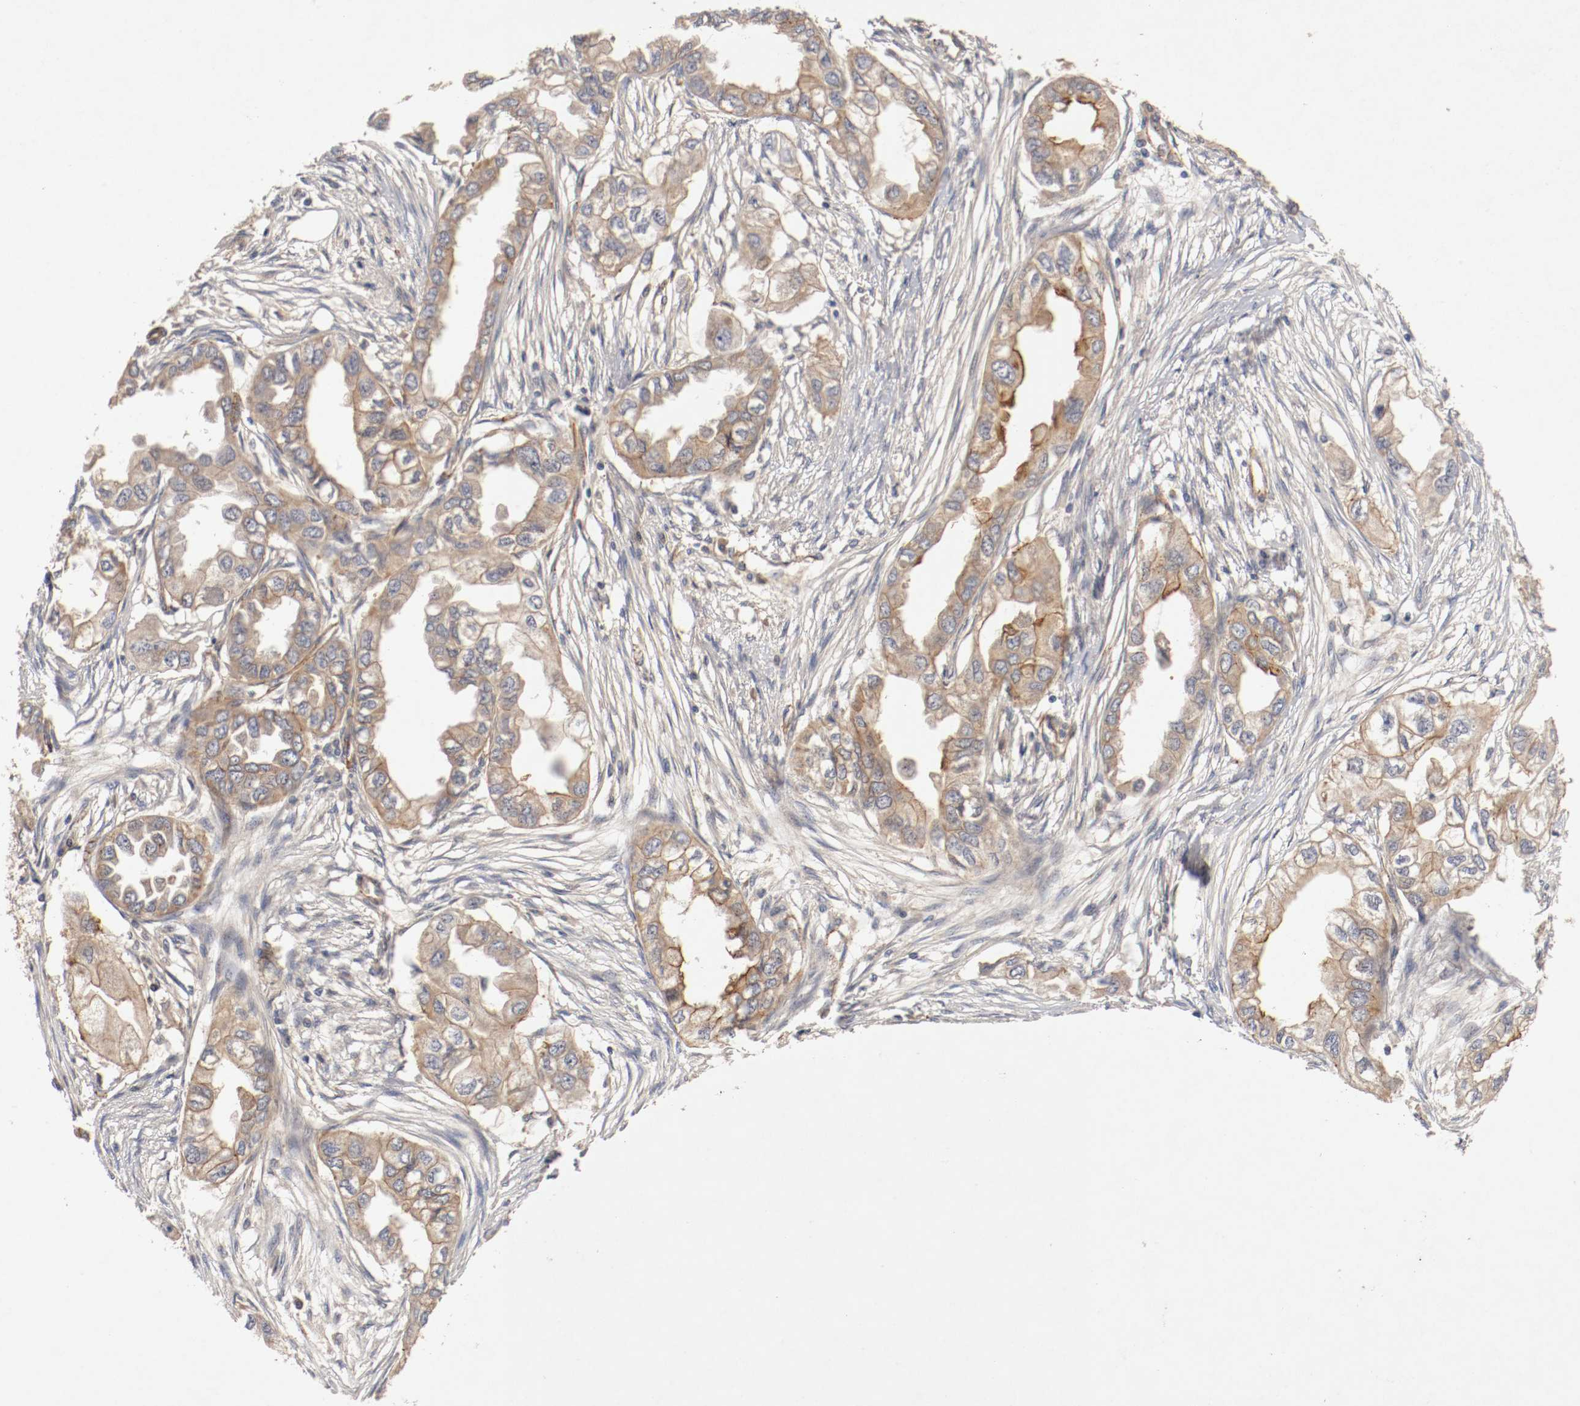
{"staining": {"intensity": "moderate", "quantity": ">75%", "location": "cytoplasmic/membranous"}, "tissue": "endometrial cancer", "cell_type": "Tumor cells", "image_type": "cancer", "snomed": [{"axis": "morphology", "description": "Adenocarcinoma, NOS"}, {"axis": "topography", "description": "Endometrium"}], "caption": "An immunohistochemistry image of neoplastic tissue is shown. Protein staining in brown highlights moderate cytoplasmic/membranous positivity in adenocarcinoma (endometrial) within tumor cells. The staining is performed using DAB (3,3'-diaminobenzidine) brown chromogen to label protein expression. The nuclei are counter-stained blue using hematoxylin.", "gene": "TYK2", "patient": {"sex": "female", "age": 67}}